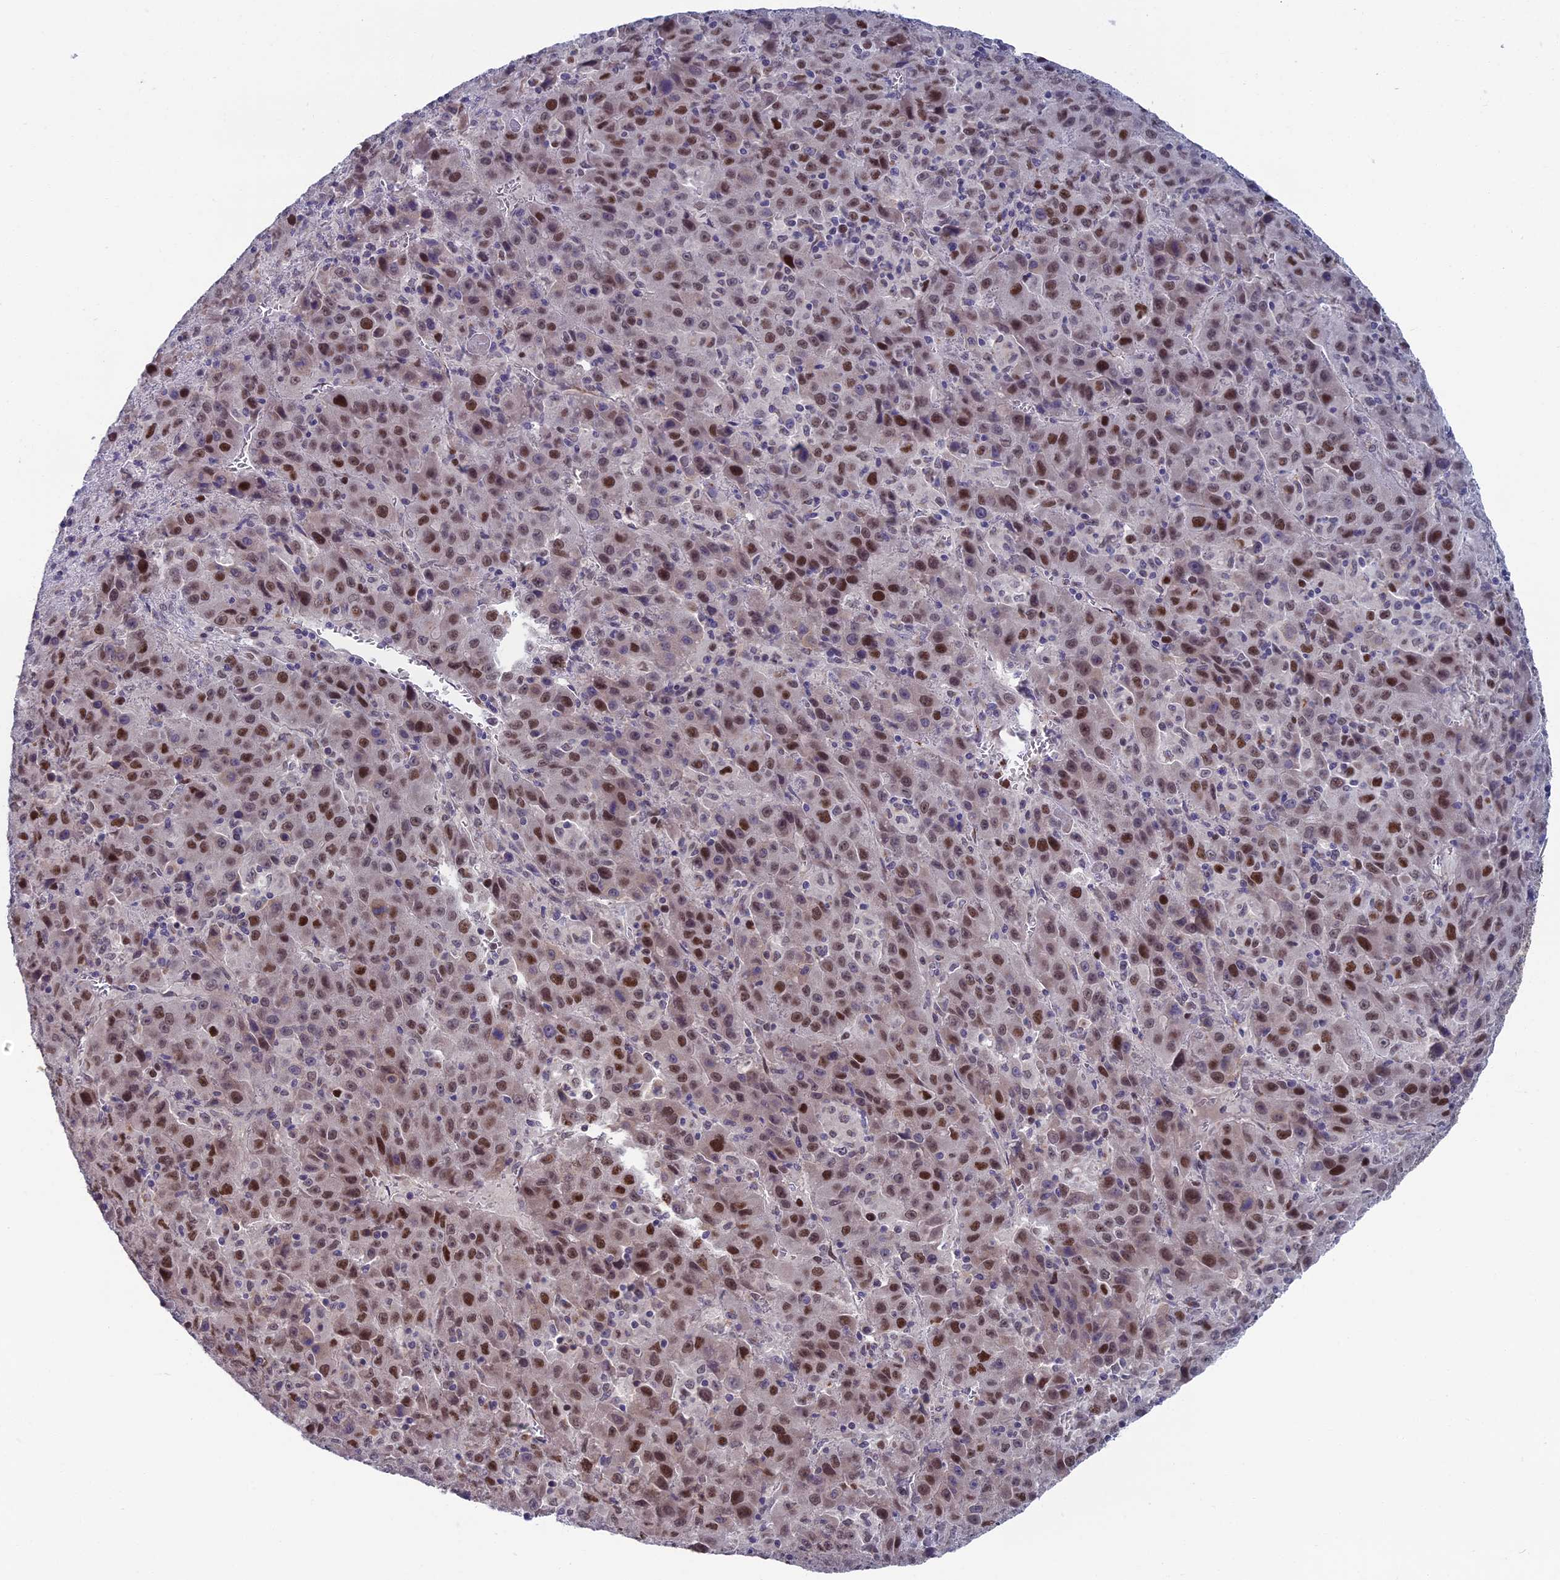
{"staining": {"intensity": "strong", "quantity": "25%-75%", "location": "nuclear"}, "tissue": "liver cancer", "cell_type": "Tumor cells", "image_type": "cancer", "snomed": [{"axis": "morphology", "description": "Carcinoma, Hepatocellular, NOS"}, {"axis": "topography", "description": "Liver"}], "caption": "This photomicrograph reveals IHC staining of liver cancer (hepatocellular carcinoma), with high strong nuclear positivity in approximately 25%-75% of tumor cells.", "gene": "LIG1", "patient": {"sex": "female", "age": 53}}